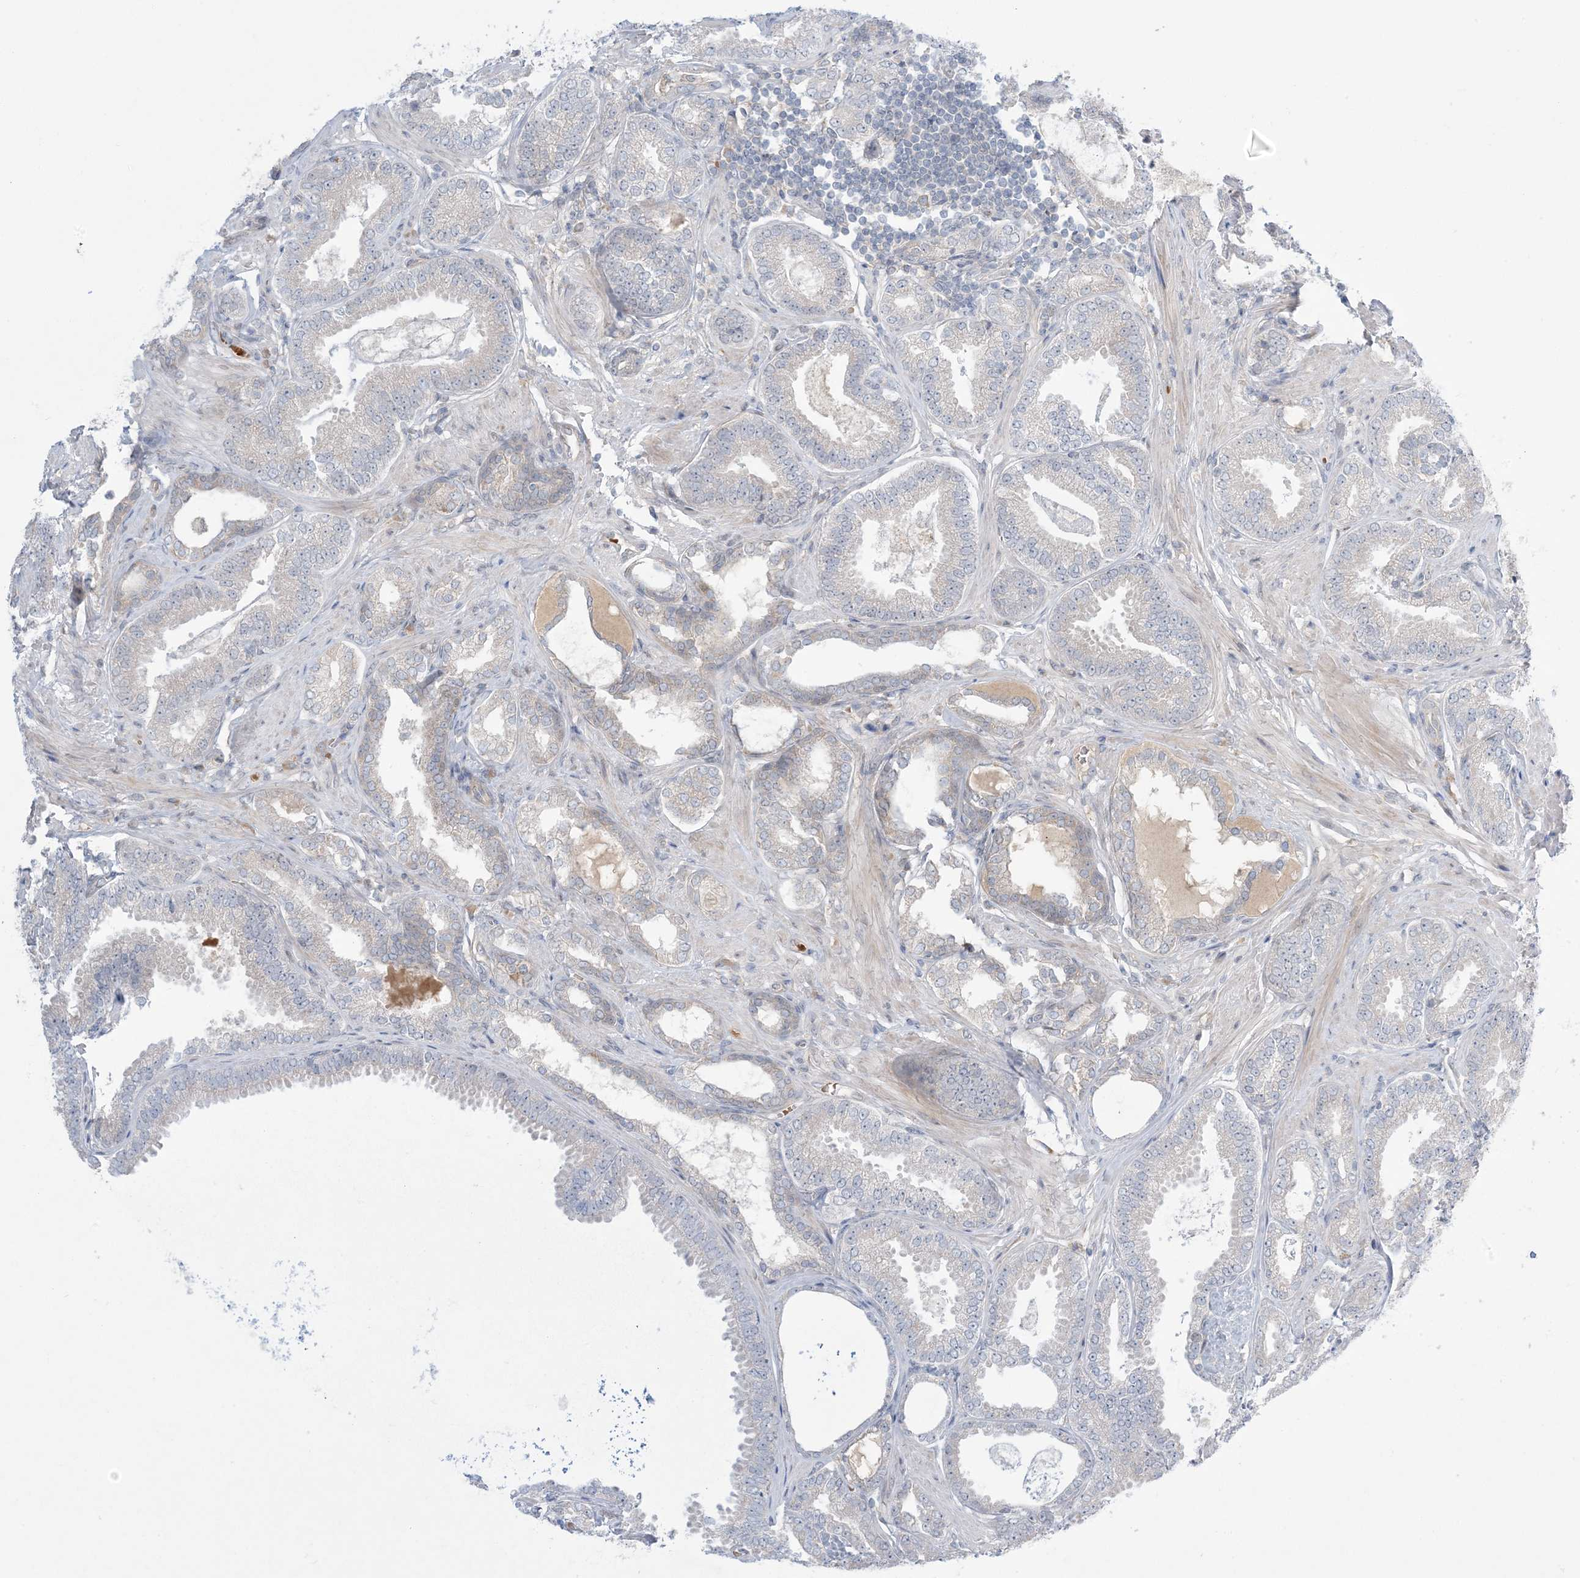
{"staining": {"intensity": "negative", "quantity": "none", "location": "none"}, "tissue": "prostate cancer", "cell_type": "Tumor cells", "image_type": "cancer", "snomed": [{"axis": "morphology", "description": "Adenocarcinoma, Low grade"}, {"axis": "topography", "description": "Prostate"}], "caption": "There is no significant staining in tumor cells of prostate cancer (adenocarcinoma (low-grade)).", "gene": "MMGT1", "patient": {"sex": "male", "age": 71}}